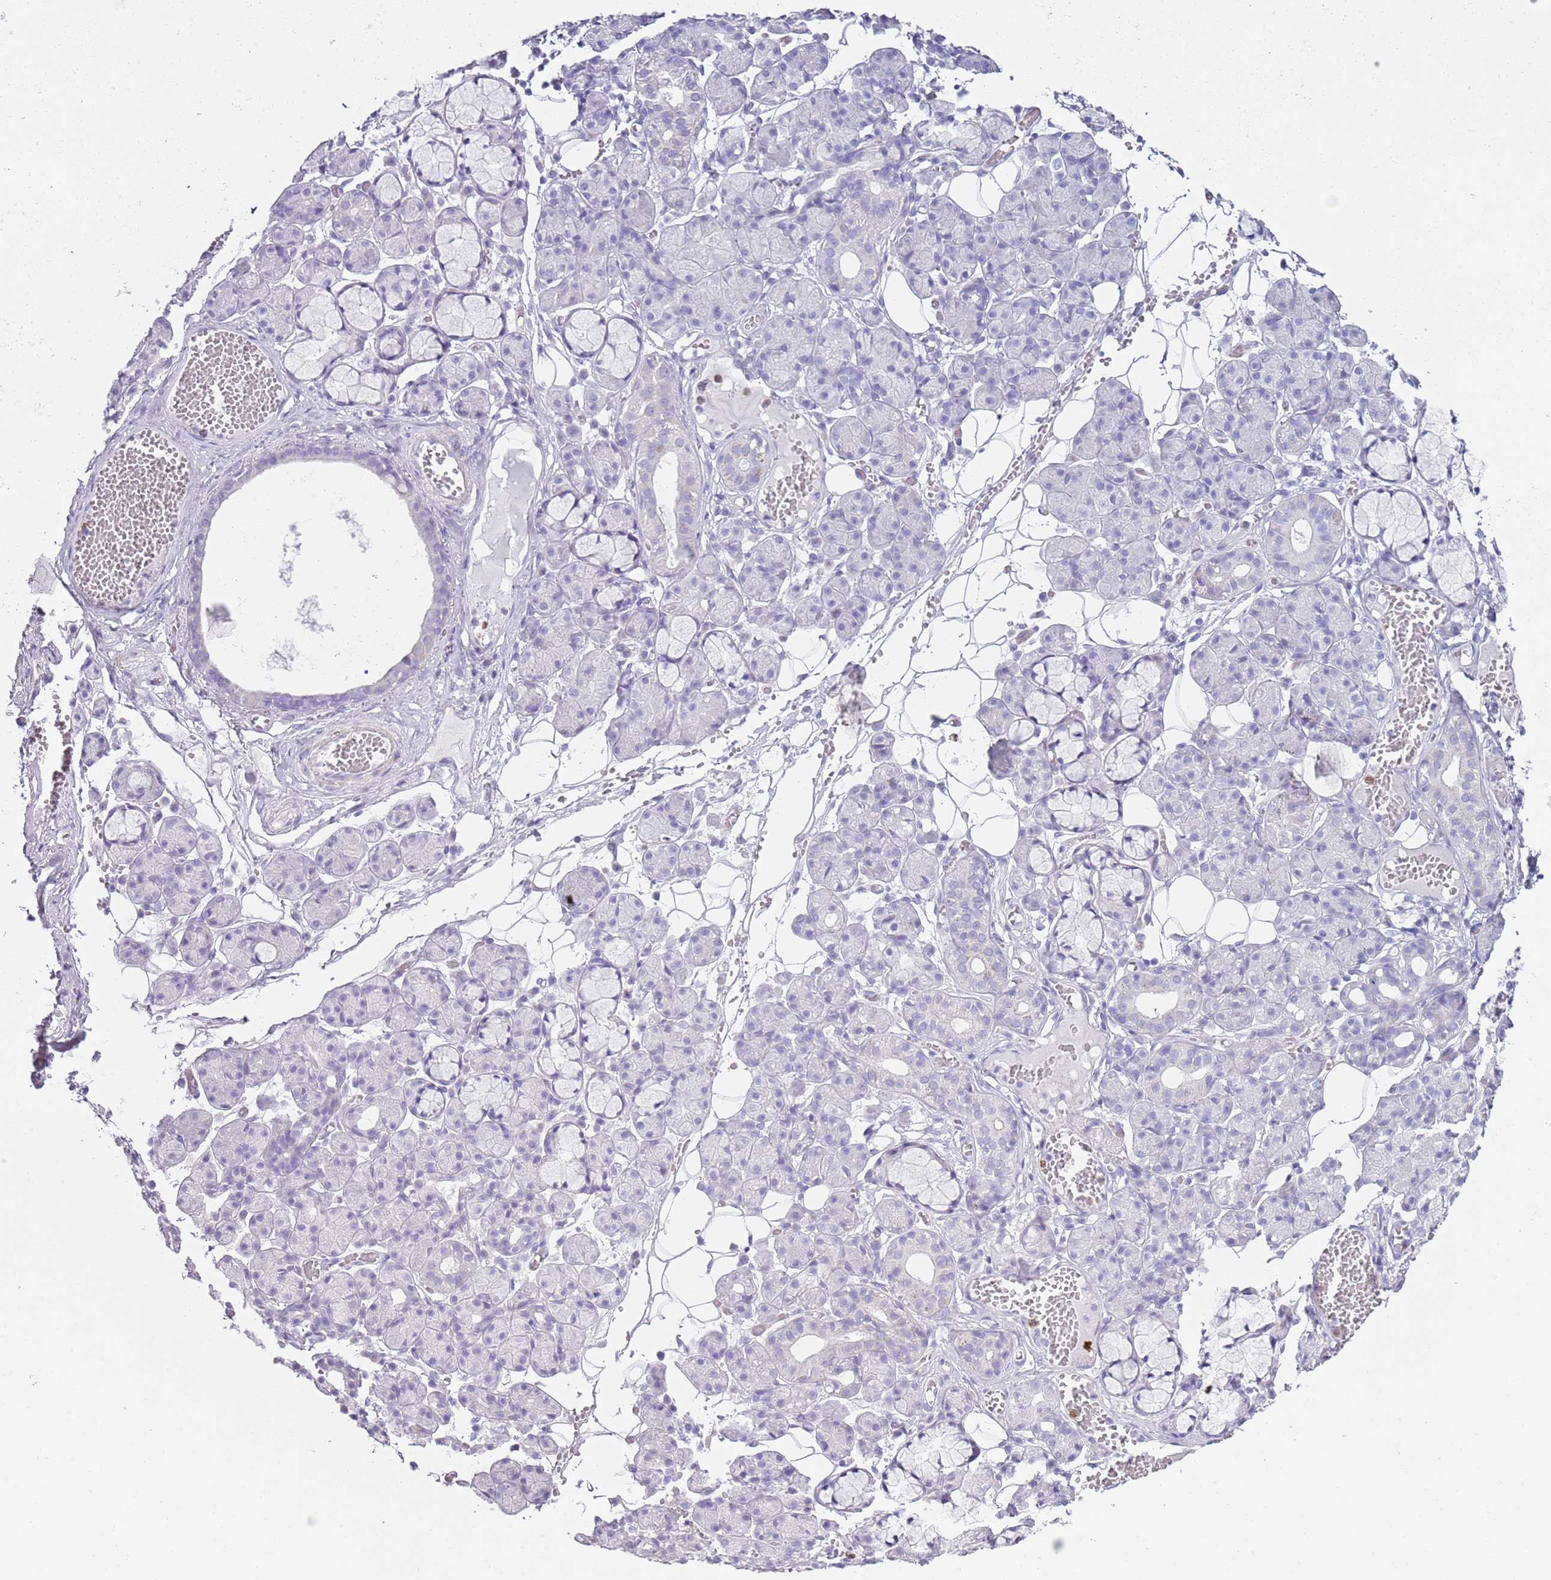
{"staining": {"intensity": "negative", "quantity": "none", "location": "none"}, "tissue": "salivary gland", "cell_type": "Glandular cells", "image_type": "normal", "snomed": [{"axis": "morphology", "description": "Normal tissue, NOS"}, {"axis": "topography", "description": "Salivary gland"}], "caption": "Photomicrograph shows no significant protein staining in glandular cells of unremarkable salivary gland. Brightfield microscopy of IHC stained with DAB (3,3'-diaminobenzidine) (brown) and hematoxylin (blue), captured at high magnification.", "gene": "CD177", "patient": {"sex": "male", "age": 63}}